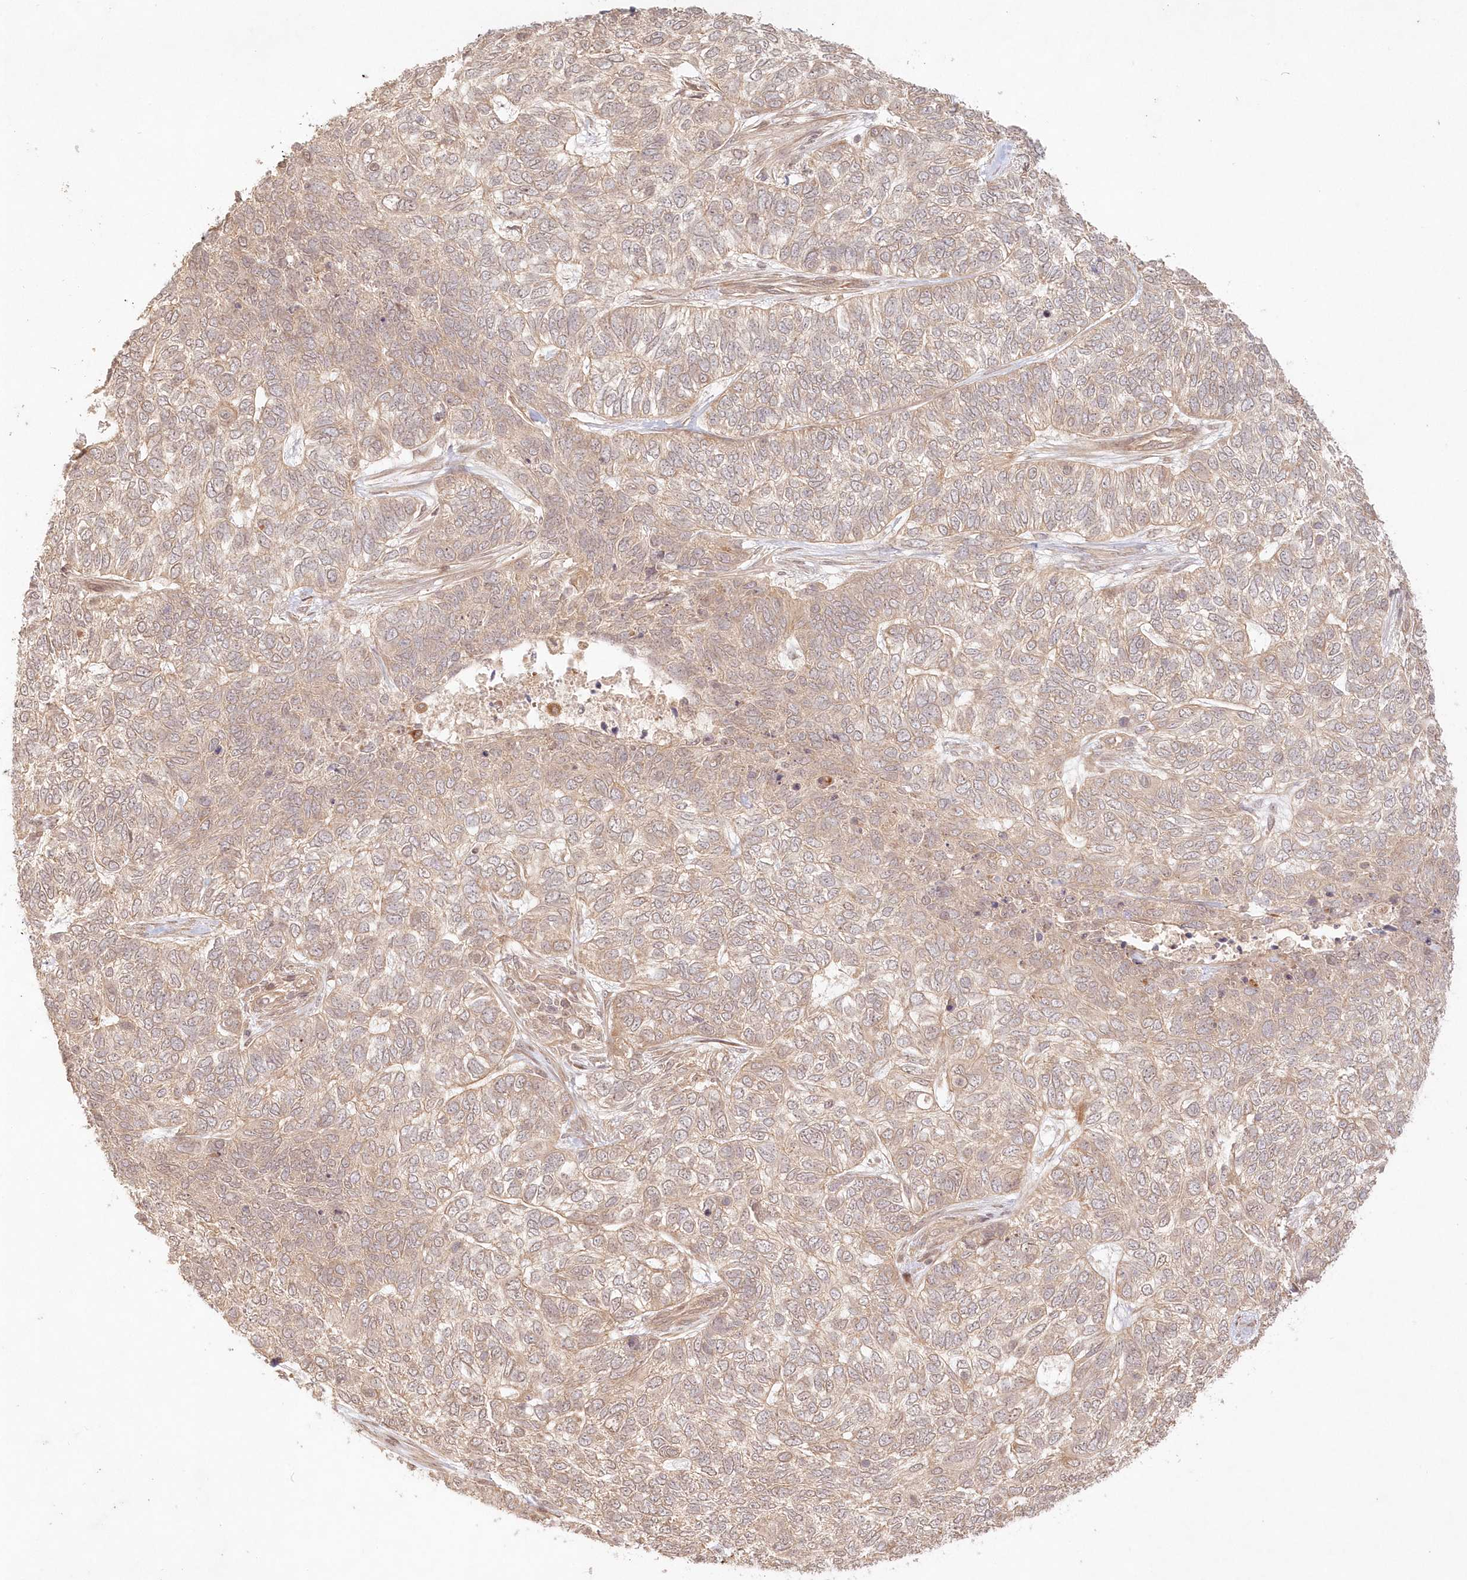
{"staining": {"intensity": "weak", "quantity": "25%-75%", "location": "cytoplasmic/membranous"}, "tissue": "skin cancer", "cell_type": "Tumor cells", "image_type": "cancer", "snomed": [{"axis": "morphology", "description": "Basal cell carcinoma"}, {"axis": "topography", "description": "Skin"}], "caption": "Approximately 25%-75% of tumor cells in human basal cell carcinoma (skin) exhibit weak cytoplasmic/membranous protein expression as visualized by brown immunohistochemical staining.", "gene": "KIAA0232", "patient": {"sex": "female", "age": 65}}